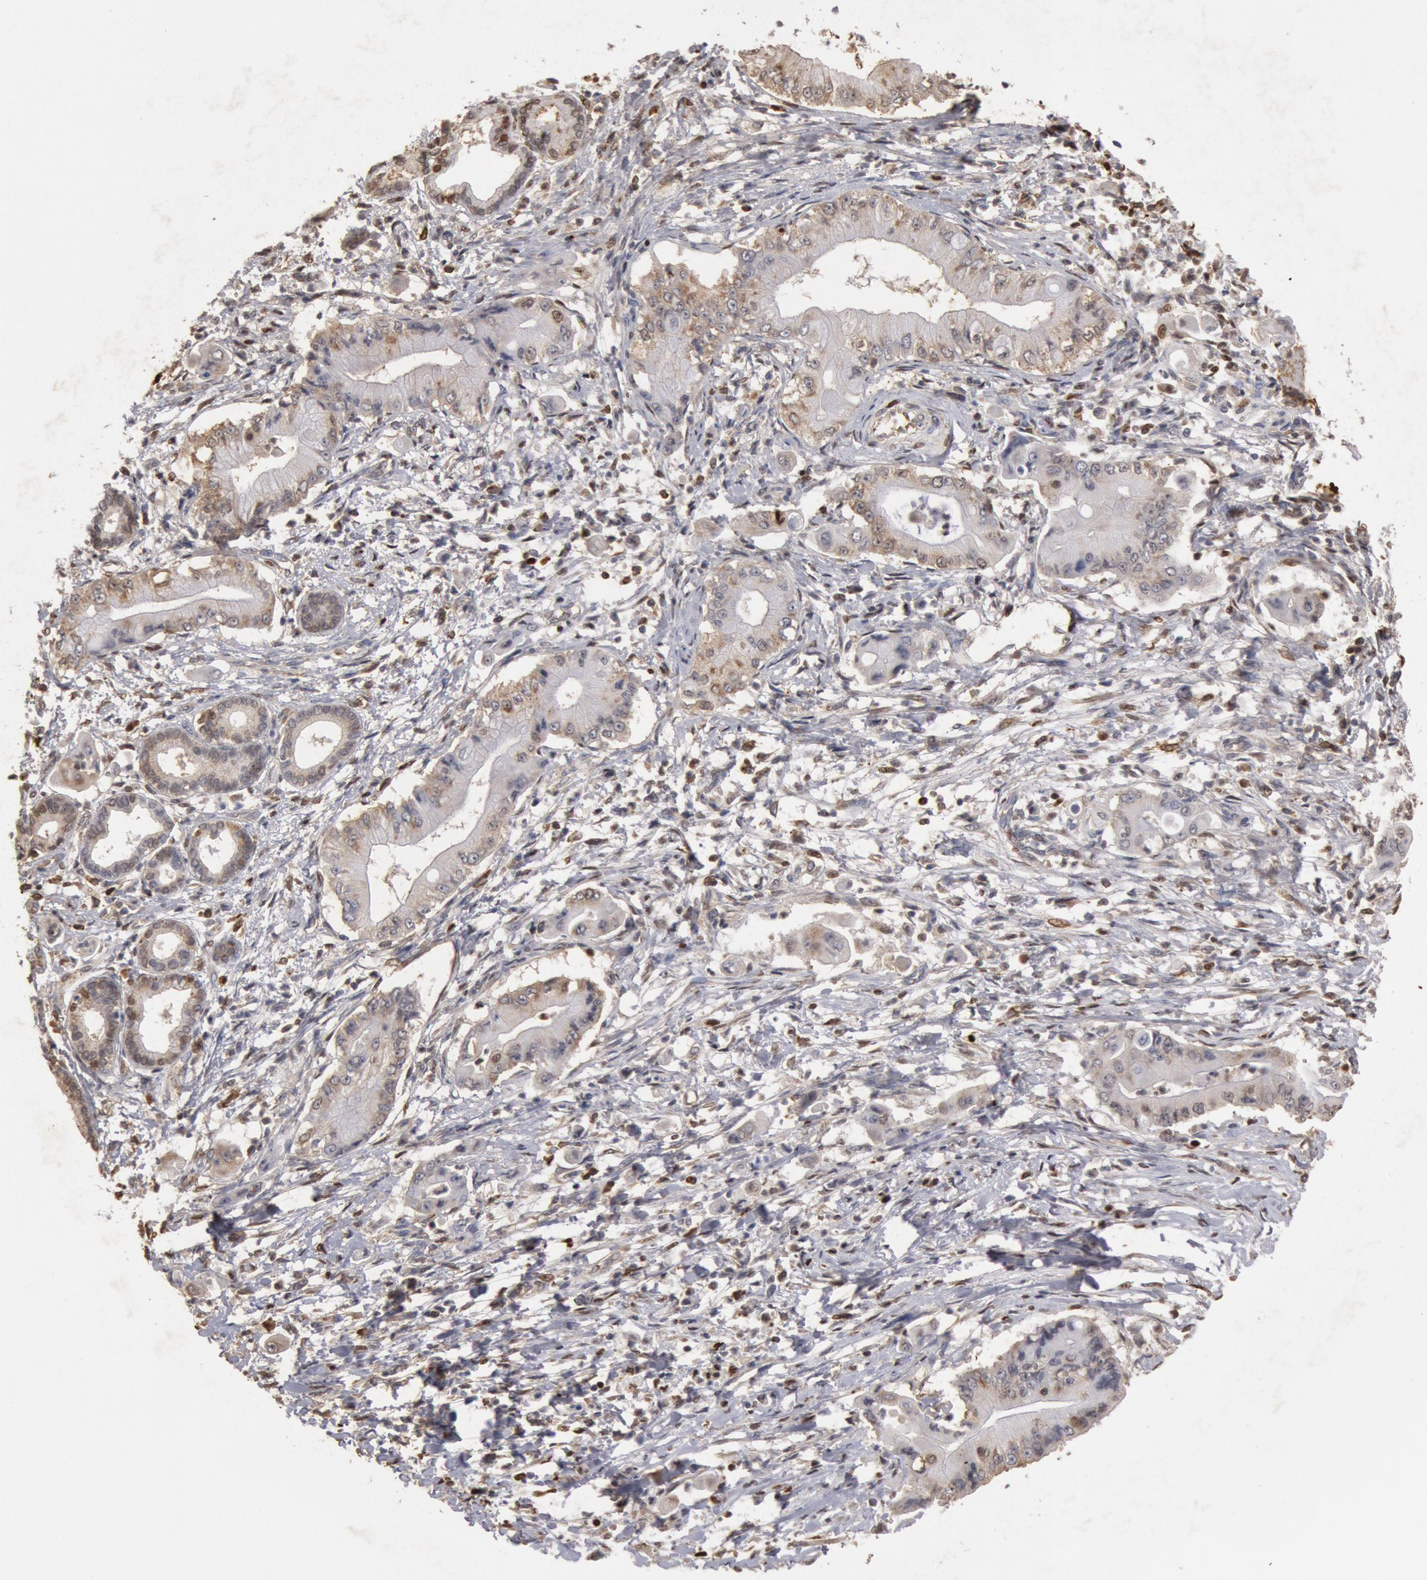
{"staining": {"intensity": "weak", "quantity": "25%-75%", "location": "cytoplasmic/membranous,nuclear"}, "tissue": "pancreatic cancer", "cell_type": "Tumor cells", "image_type": "cancer", "snomed": [{"axis": "morphology", "description": "Adenocarcinoma, NOS"}, {"axis": "topography", "description": "Pancreas"}], "caption": "The histopathology image reveals staining of pancreatic adenocarcinoma, revealing weak cytoplasmic/membranous and nuclear protein expression (brown color) within tumor cells. The staining was performed using DAB to visualize the protein expression in brown, while the nuclei were stained in blue with hematoxylin (Magnification: 20x).", "gene": "FOXA2", "patient": {"sex": "male", "age": 62}}